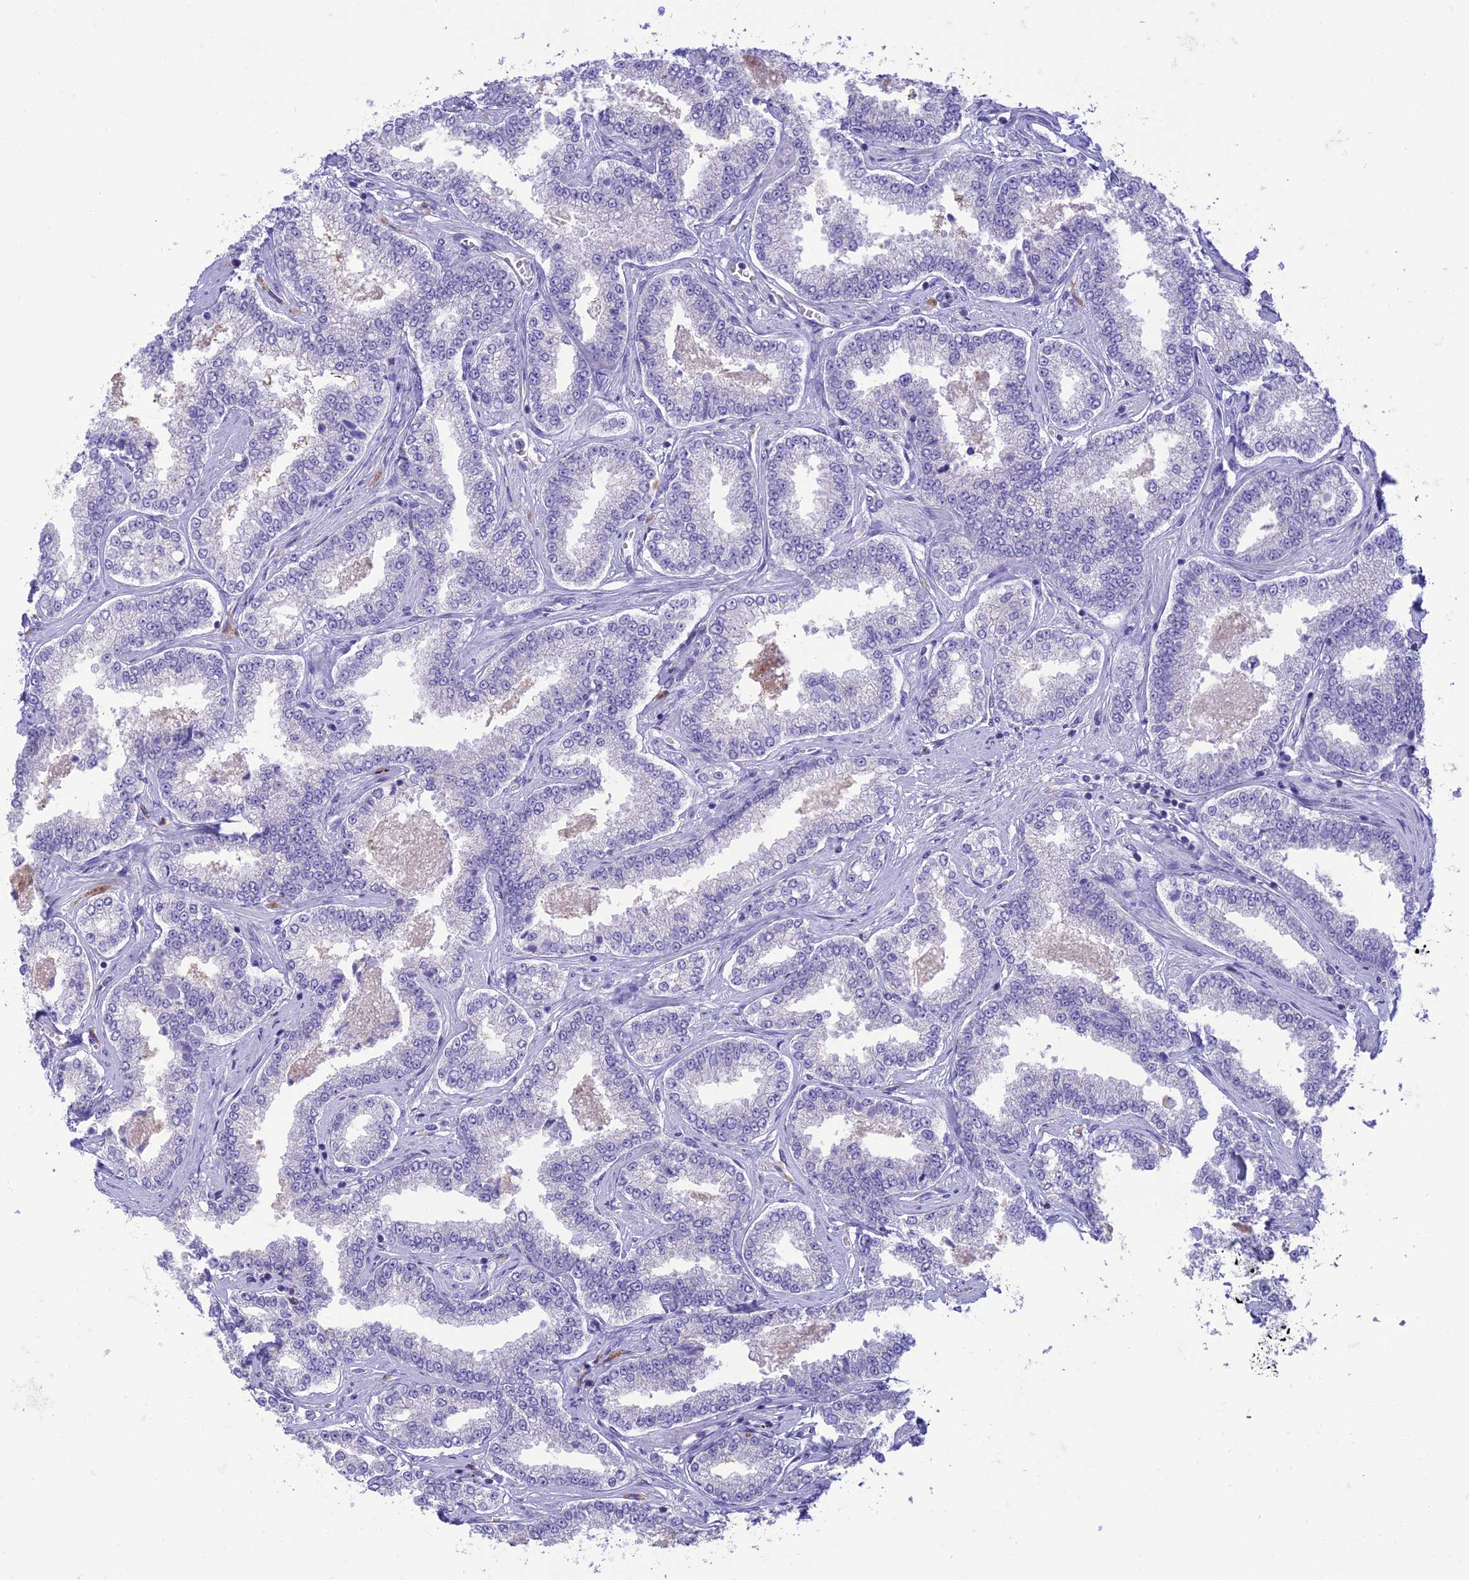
{"staining": {"intensity": "negative", "quantity": "none", "location": "none"}, "tissue": "prostate cancer", "cell_type": "Tumor cells", "image_type": "cancer", "snomed": [{"axis": "morphology", "description": "Normal tissue, NOS"}, {"axis": "morphology", "description": "Adenocarcinoma, High grade"}, {"axis": "topography", "description": "Prostate"}], "caption": "The immunohistochemistry (IHC) micrograph has no significant positivity in tumor cells of prostate cancer (adenocarcinoma (high-grade)) tissue.", "gene": "DHDH", "patient": {"sex": "male", "age": 83}}